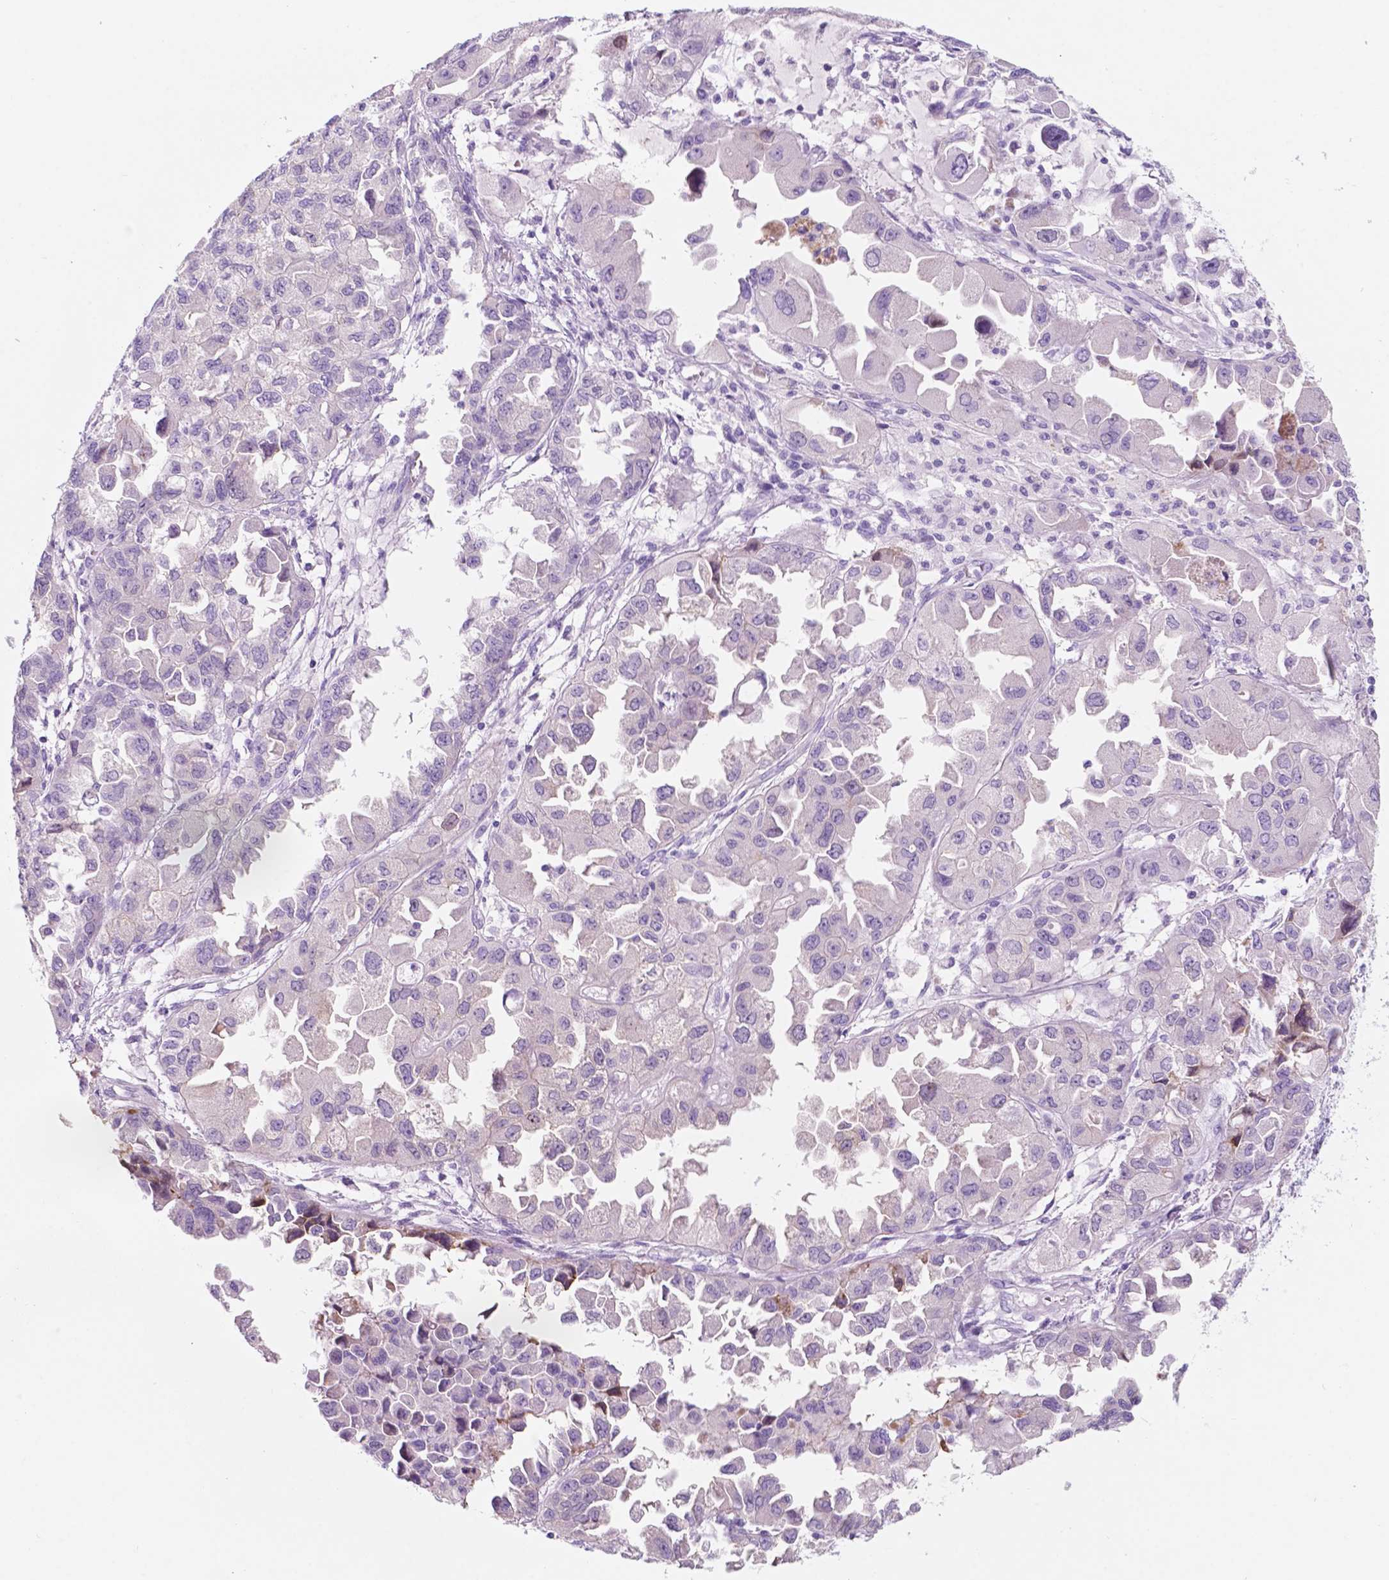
{"staining": {"intensity": "negative", "quantity": "none", "location": "none"}, "tissue": "ovarian cancer", "cell_type": "Tumor cells", "image_type": "cancer", "snomed": [{"axis": "morphology", "description": "Cystadenocarcinoma, serous, NOS"}, {"axis": "topography", "description": "Ovary"}], "caption": "The immunohistochemistry (IHC) photomicrograph has no significant positivity in tumor cells of serous cystadenocarcinoma (ovarian) tissue. (DAB (3,3'-diaminobenzidine) IHC visualized using brightfield microscopy, high magnification).", "gene": "CUZD1", "patient": {"sex": "female", "age": 84}}